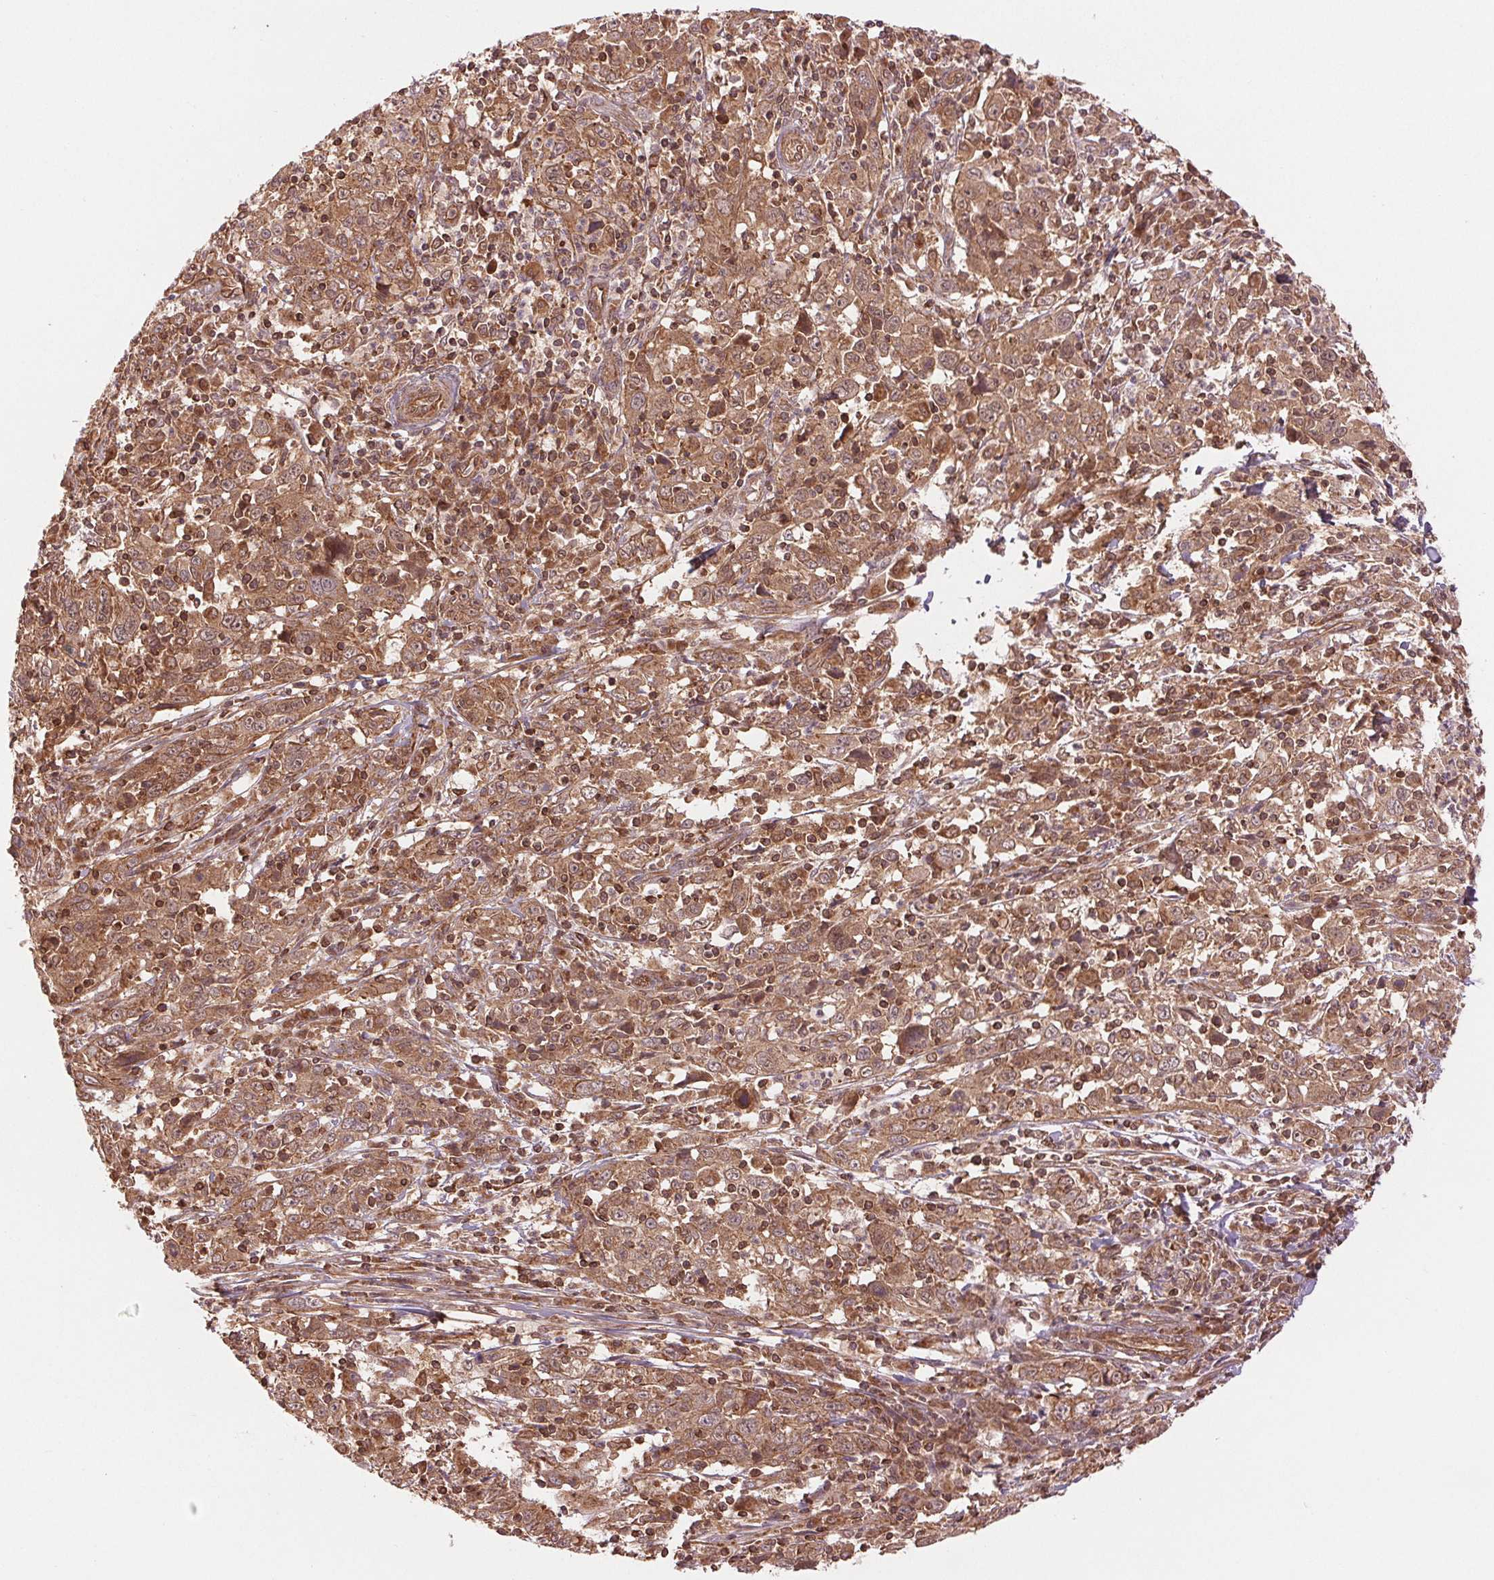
{"staining": {"intensity": "moderate", "quantity": ">75%", "location": "cytoplasmic/membranous"}, "tissue": "cervical cancer", "cell_type": "Tumor cells", "image_type": "cancer", "snomed": [{"axis": "morphology", "description": "Squamous cell carcinoma, NOS"}, {"axis": "topography", "description": "Cervix"}], "caption": "Moderate cytoplasmic/membranous protein positivity is present in about >75% of tumor cells in cervical cancer (squamous cell carcinoma).", "gene": "STARD7", "patient": {"sex": "female", "age": 46}}